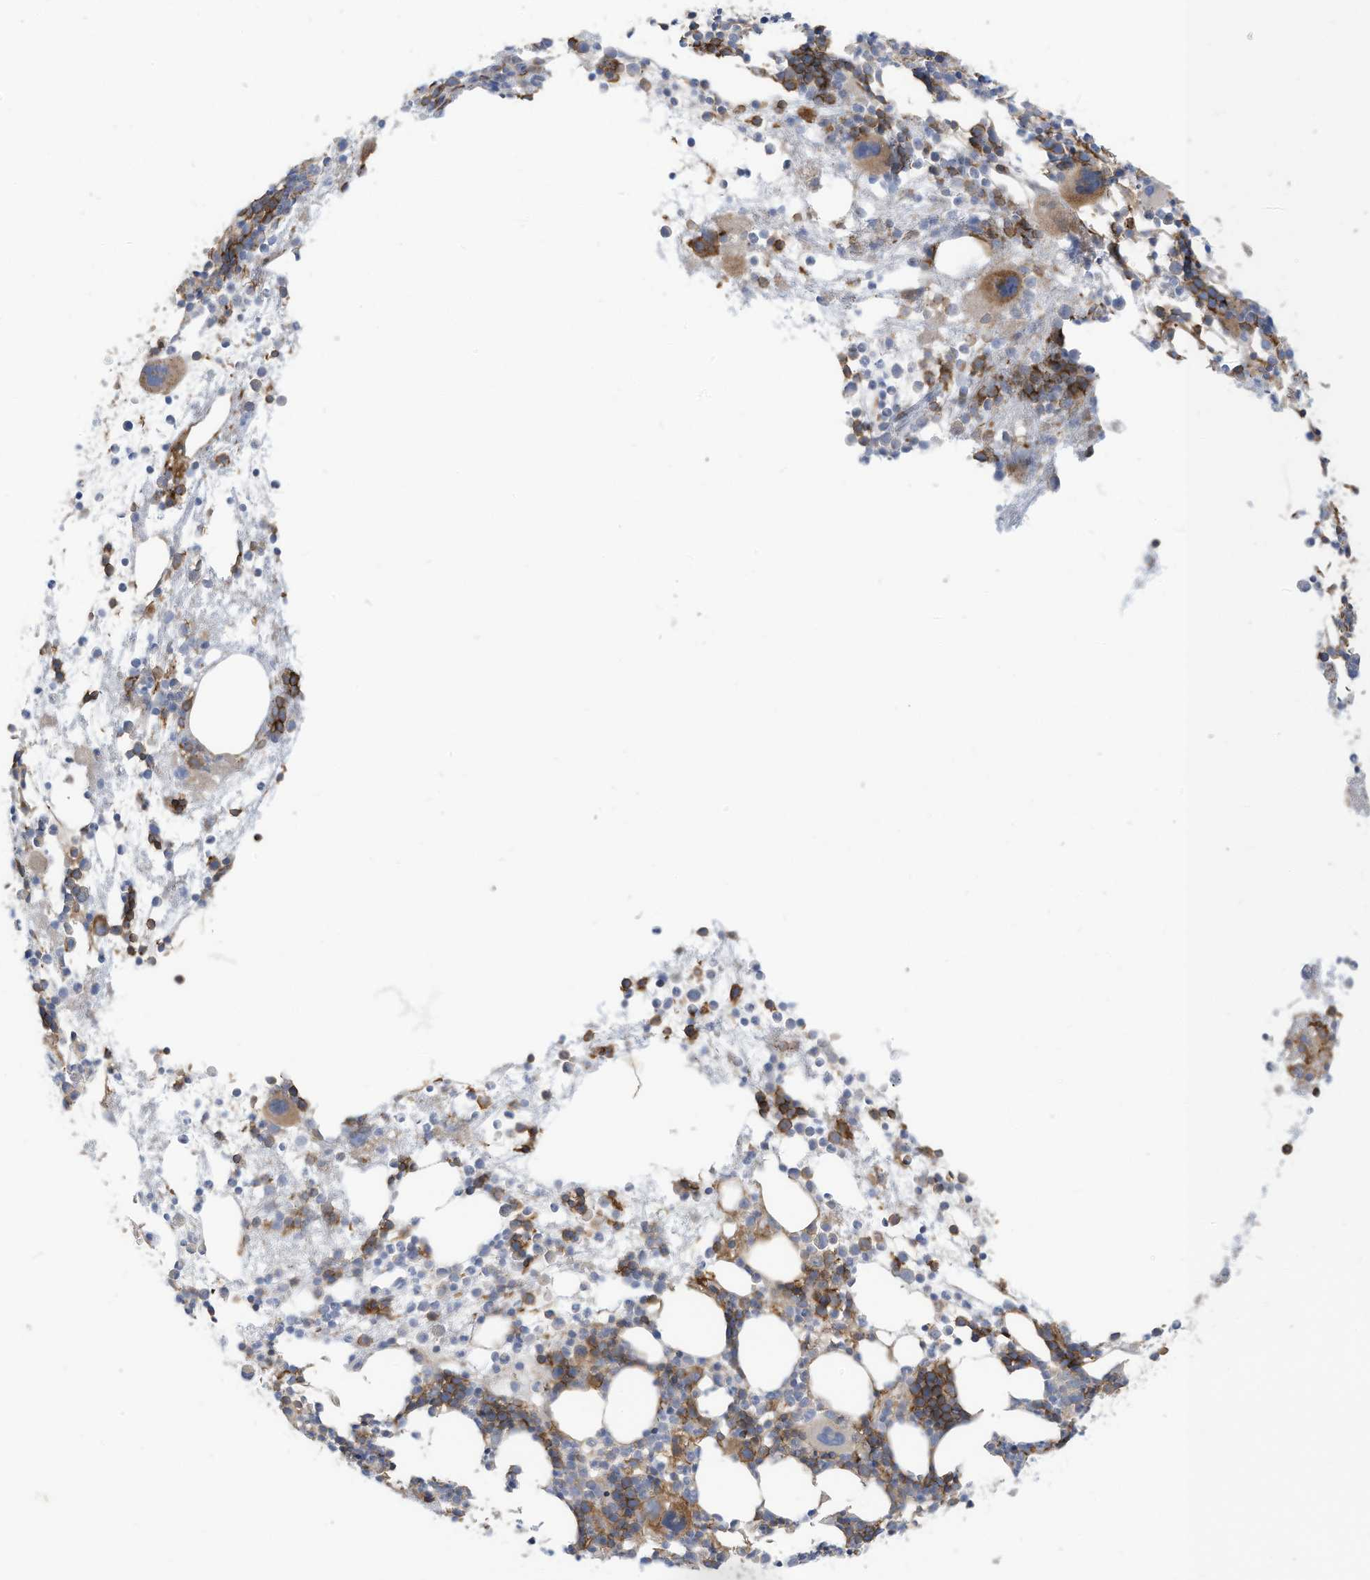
{"staining": {"intensity": "strong", "quantity": ">75%", "location": "cytoplasmic/membranous"}, "tissue": "bone marrow", "cell_type": "Hematopoietic cells", "image_type": "normal", "snomed": [{"axis": "morphology", "description": "Normal tissue, NOS"}, {"axis": "topography", "description": "Bone marrow"}], "caption": "Immunohistochemistry (IHC) (DAB) staining of normal bone marrow reveals strong cytoplasmic/membranous protein expression in about >75% of hematopoietic cells.", "gene": "SLC1A5", "patient": {"sex": "female", "age": 57}}